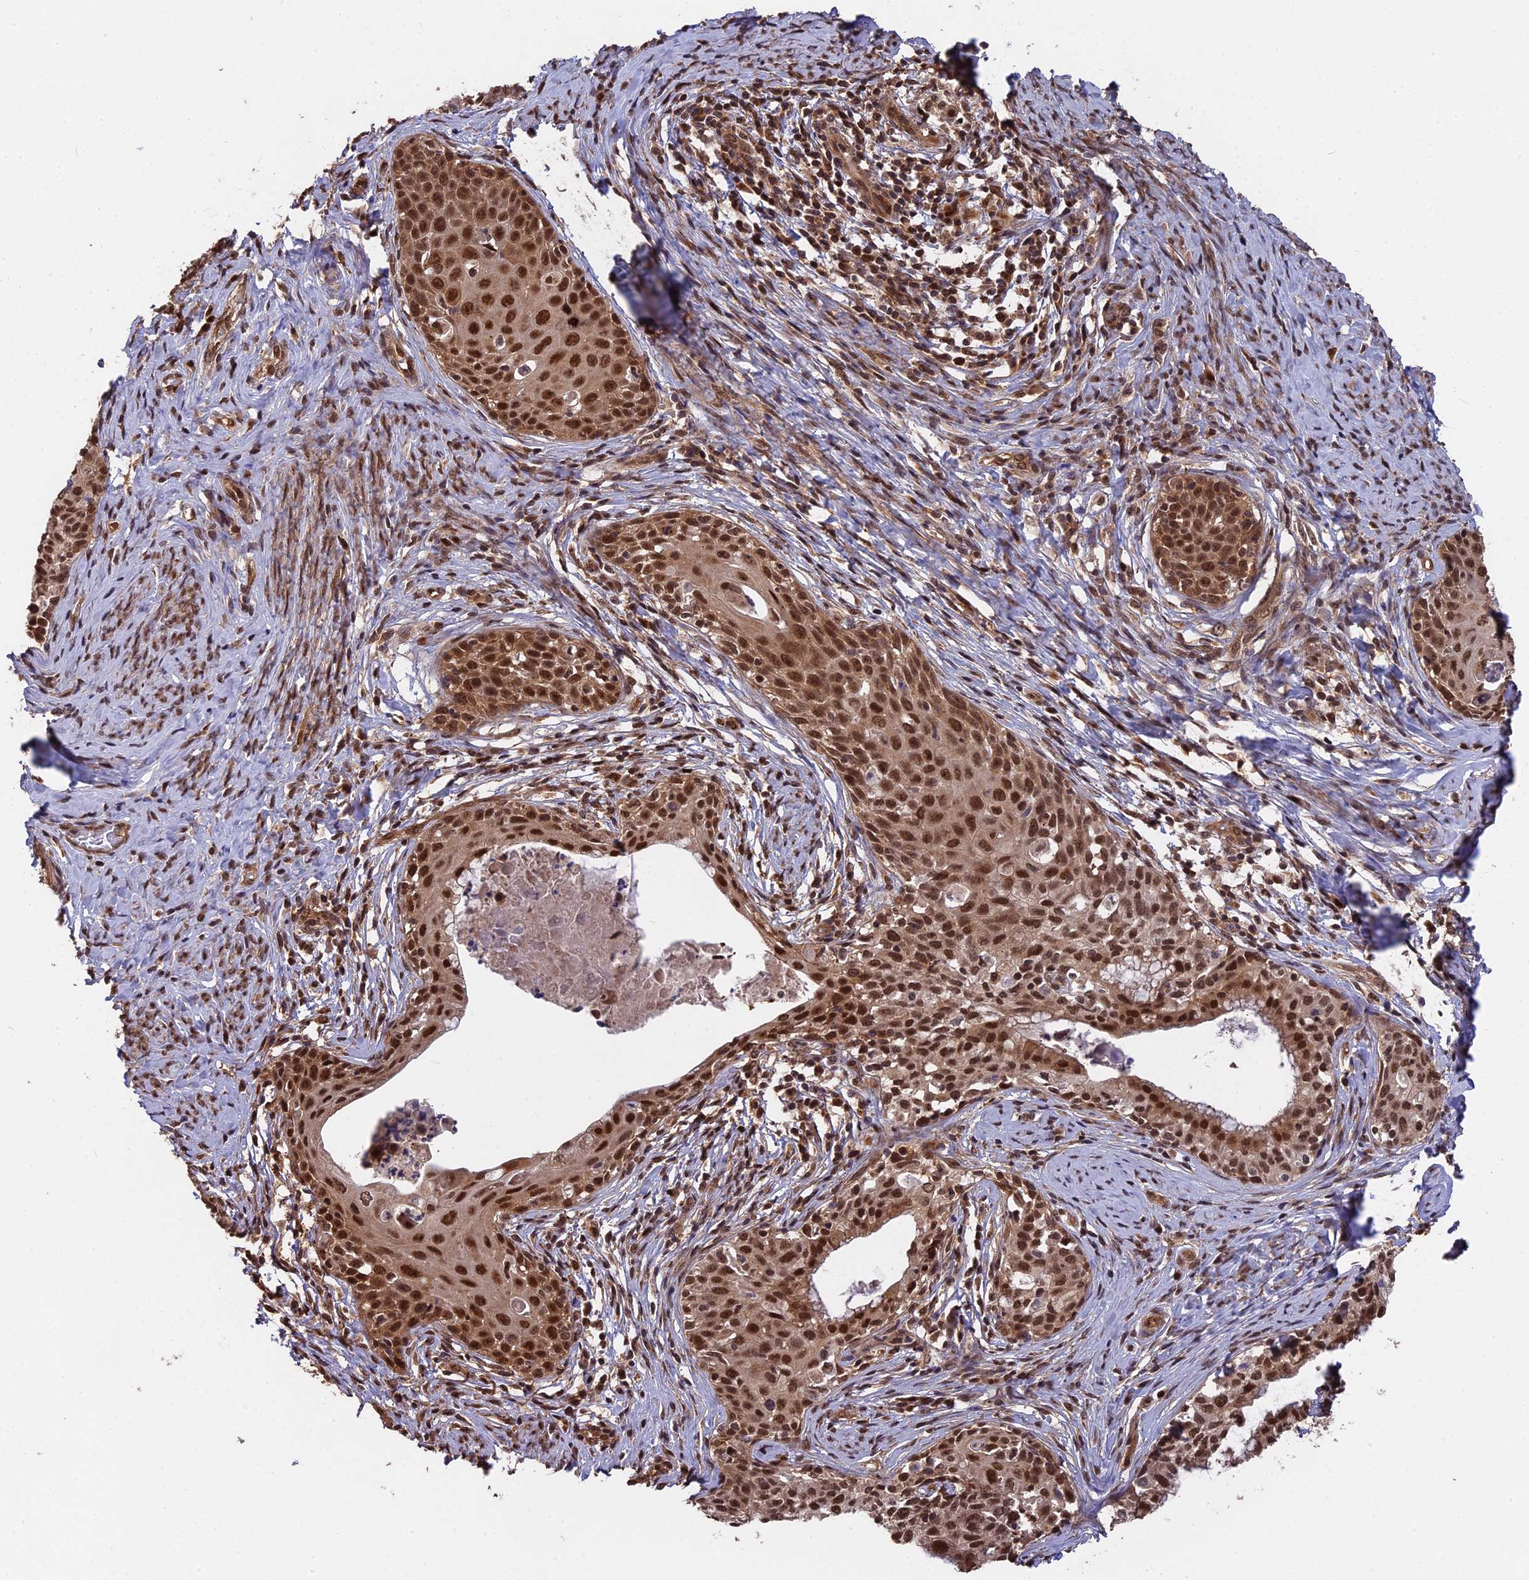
{"staining": {"intensity": "strong", "quantity": ">75%", "location": "cytoplasmic/membranous,nuclear"}, "tissue": "cervical cancer", "cell_type": "Tumor cells", "image_type": "cancer", "snomed": [{"axis": "morphology", "description": "Squamous cell carcinoma, NOS"}, {"axis": "morphology", "description": "Adenocarcinoma, NOS"}, {"axis": "topography", "description": "Cervix"}], "caption": "Squamous cell carcinoma (cervical) was stained to show a protein in brown. There is high levels of strong cytoplasmic/membranous and nuclear staining in about >75% of tumor cells. (Stains: DAB (3,3'-diaminobenzidine) in brown, nuclei in blue, Microscopy: brightfield microscopy at high magnification).", "gene": "ADRM1", "patient": {"sex": "female", "age": 52}}